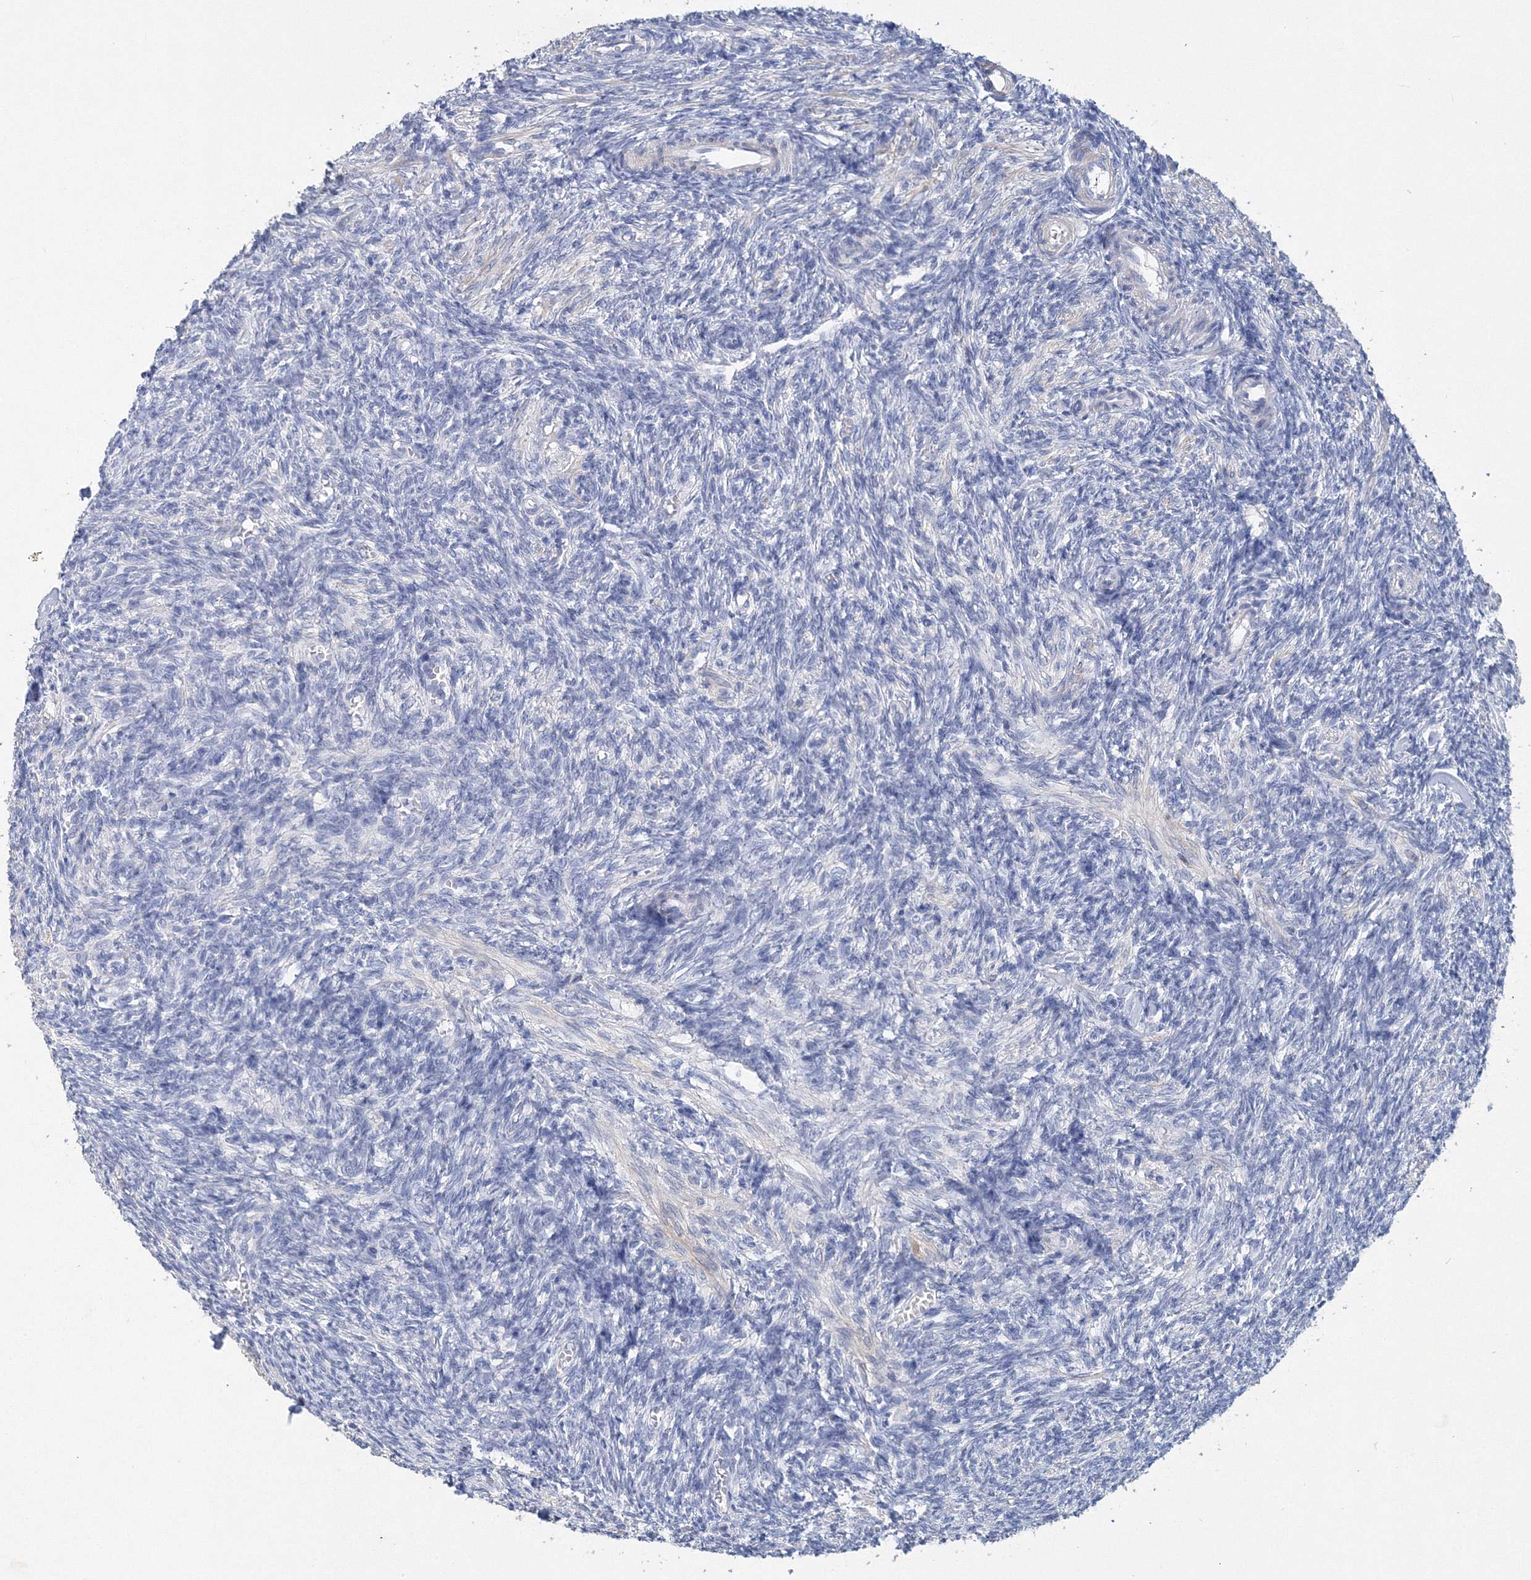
{"staining": {"intensity": "negative", "quantity": "none", "location": "none"}, "tissue": "ovary", "cell_type": "Follicle cells", "image_type": "normal", "snomed": [{"axis": "morphology", "description": "Normal tissue, NOS"}, {"axis": "topography", "description": "Ovary"}], "caption": "Follicle cells are negative for protein expression in normal human ovary. (DAB (3,3'-diaminobenzidine) IHC with hematoxylin counter stain).", "gene": "OSBPL6", "patient": {"sex": "female", "age": 27}}